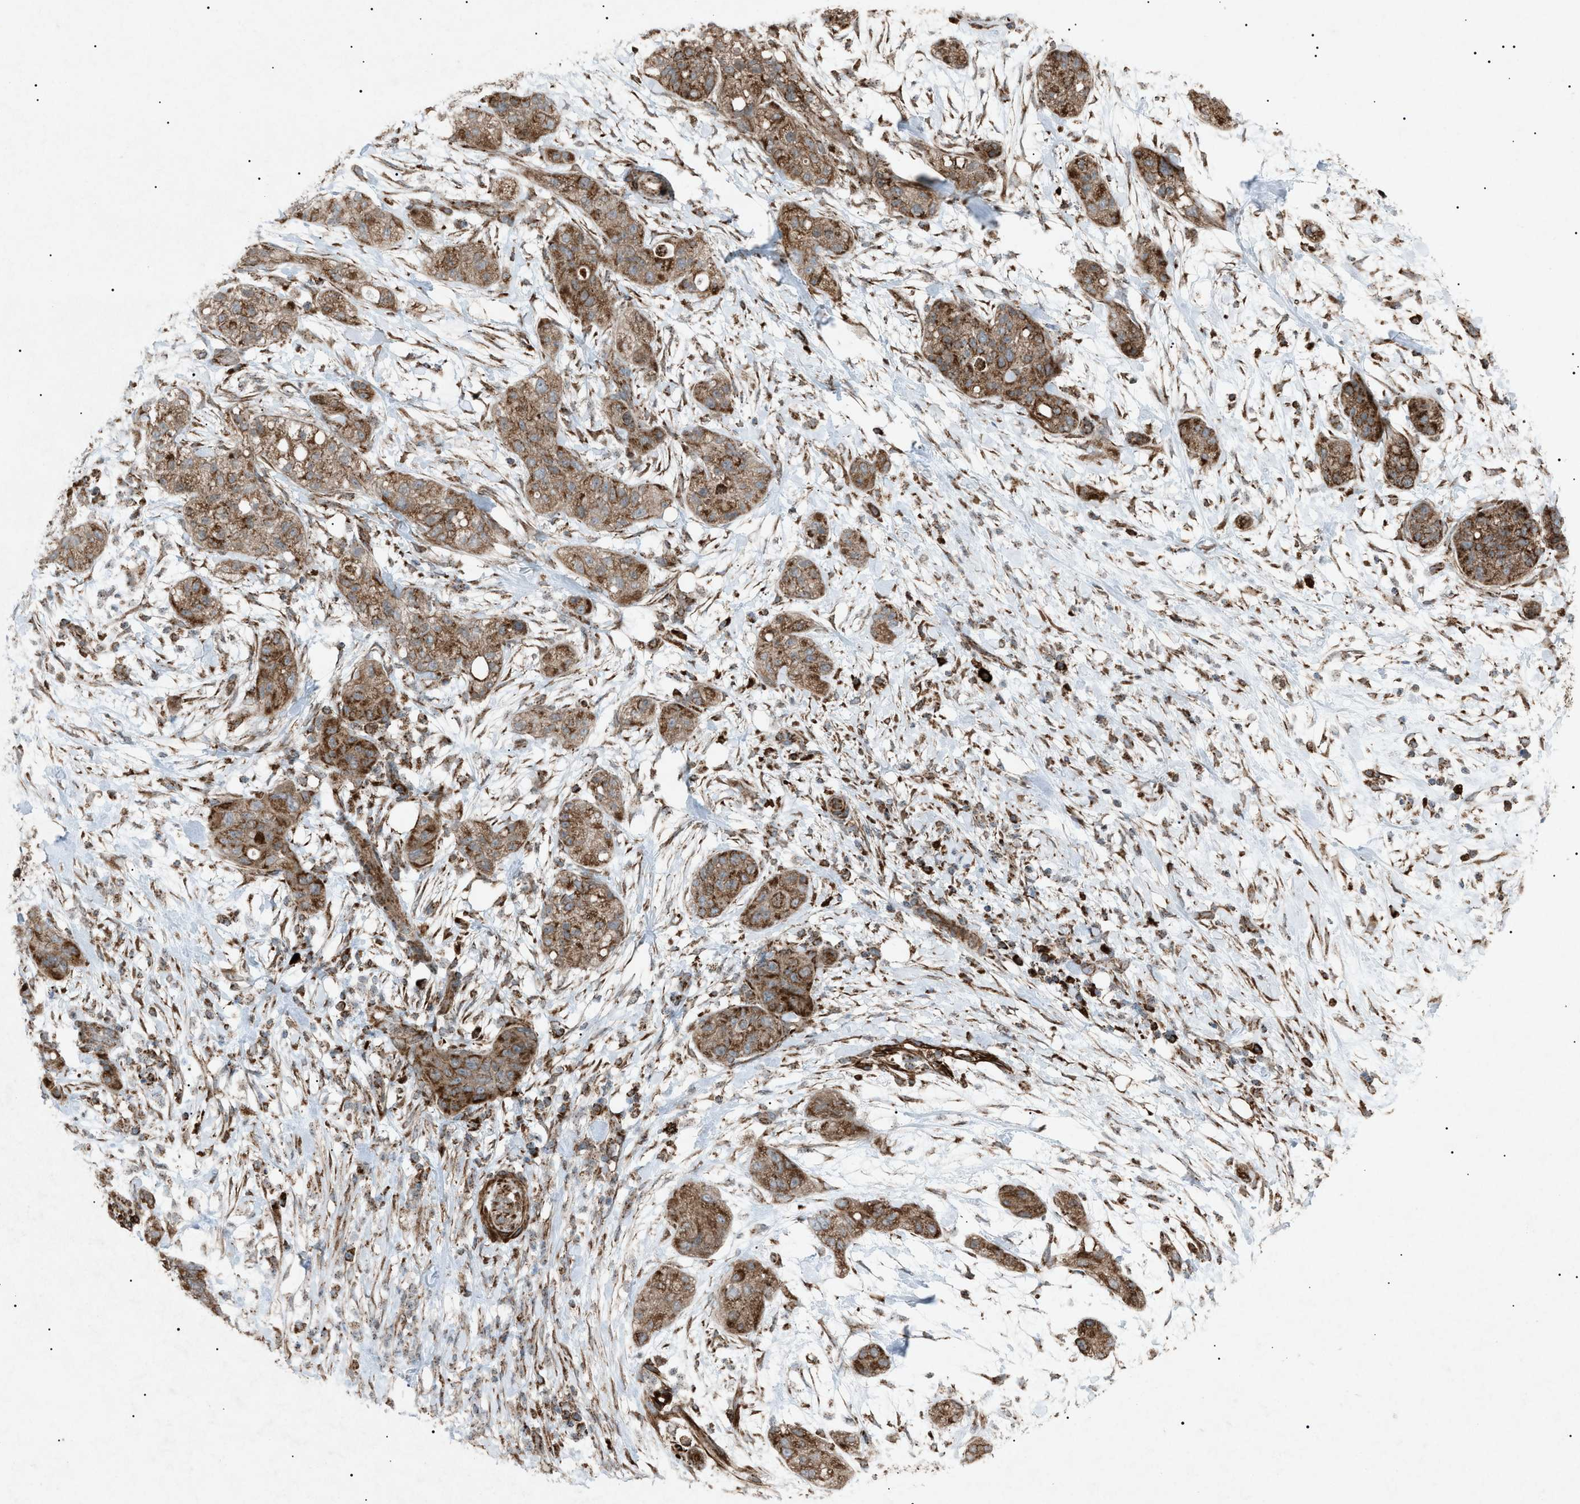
{"staining": {"intensity": "moderate", "quantity": ">75%", "location": "cytoplasmic/membranous"}, "tissue": "pancreatic cancer", "cell_type": "Tumor cells", "image_type": "cancer", "snomed": [{"axis": "morphology", "description": "Adenocarcinoma, NOS"}, {"axis": "topography", "description": "Pancreas"}], "caption": "Pancreatic cancer stained with a protein marker demonstrates moderate staining in tumor cells.", "gene": "C1GALT1C1", "patient": {"sex": "female", "age": 78}}